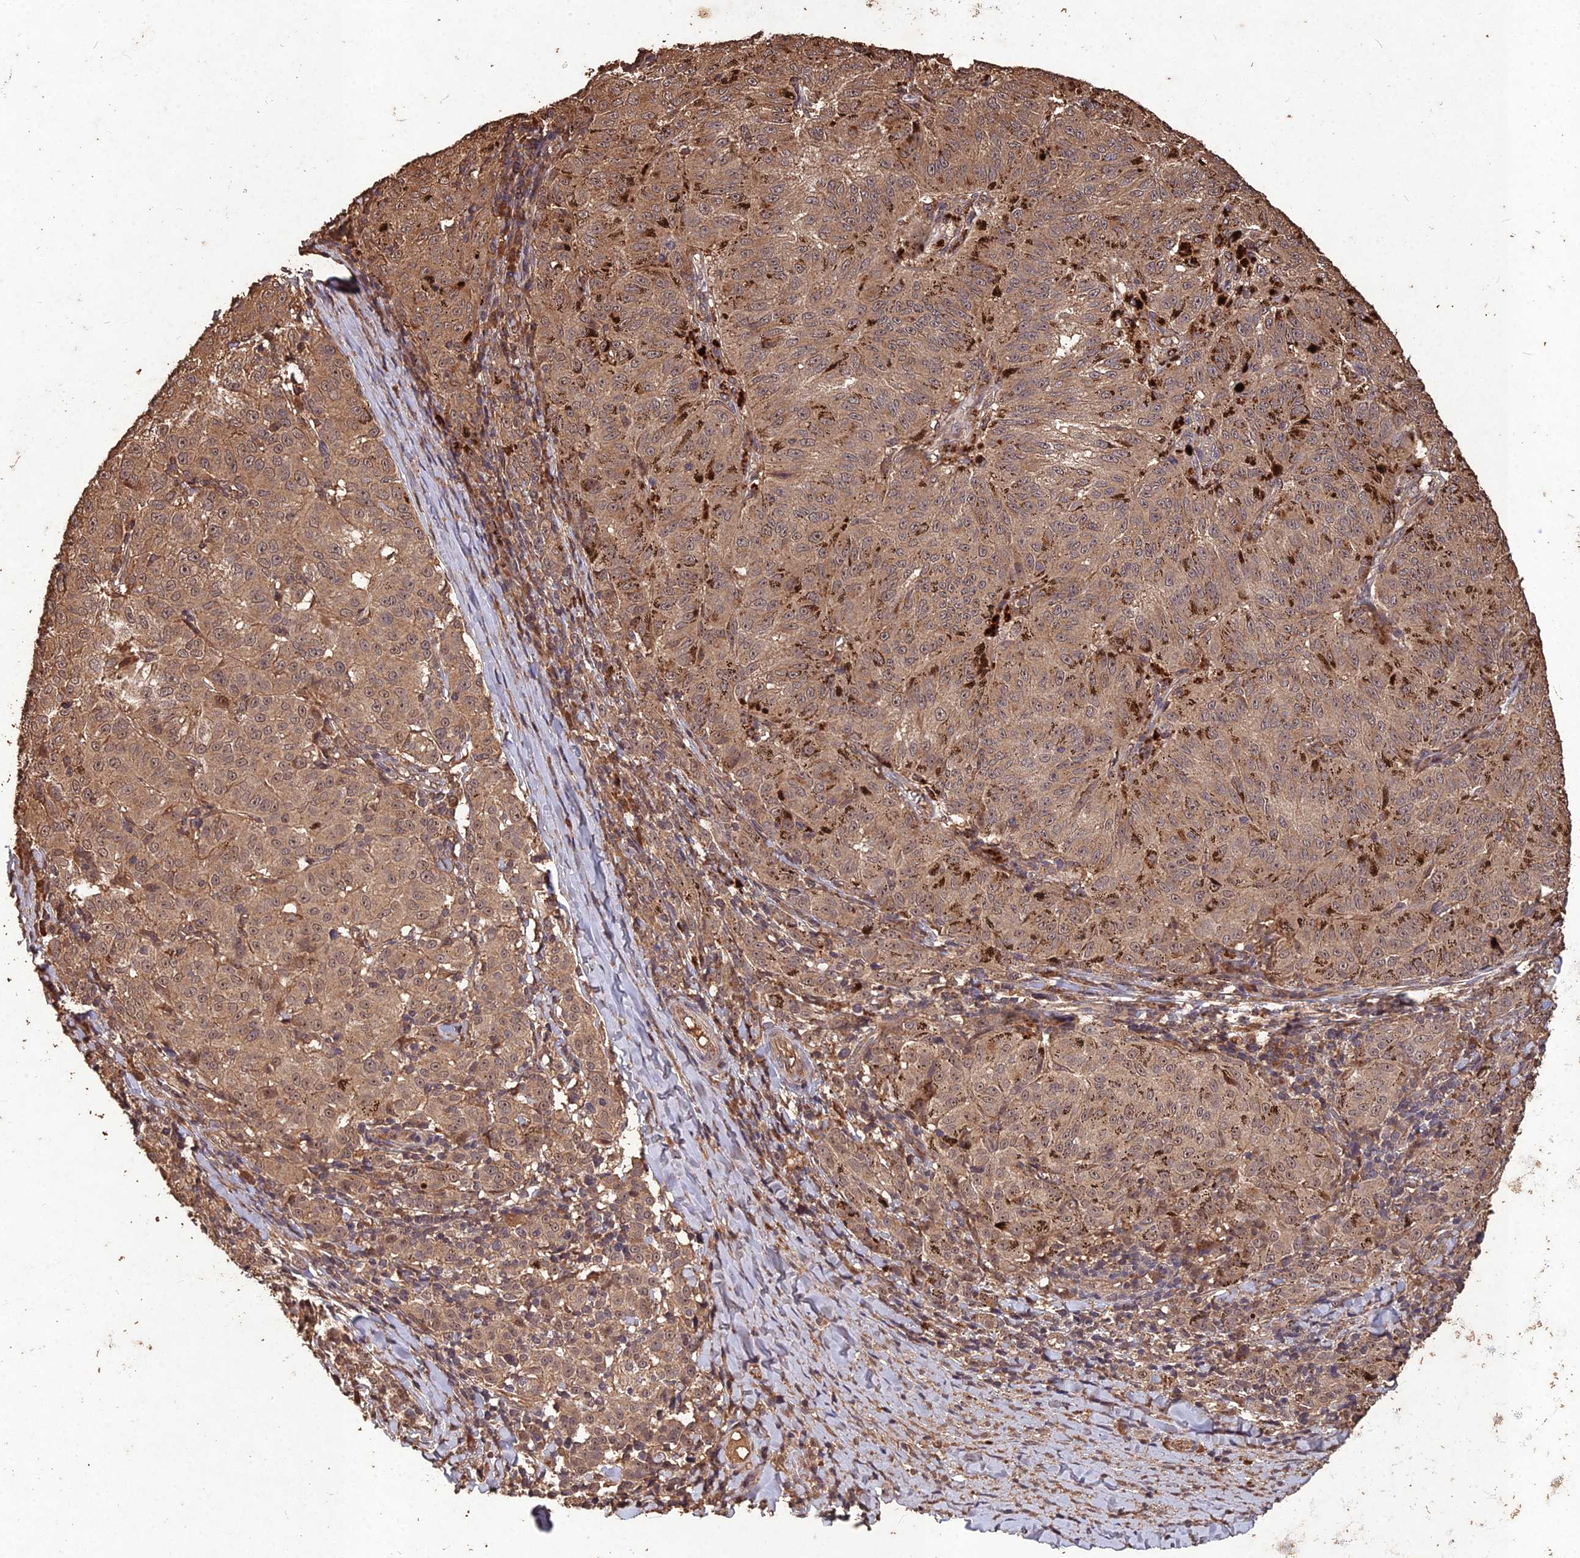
{"staining": {"intensity": "moderate", "quantity": ">75%", "location": "cytoplasmic/membranous"}, "tissue": "melanoma", "cell_type": "Tumor cells", "image_type": "cancer", "snomed": [{"axis": "morphology", "description": "Malignant melanoma, NOS"}, {"axis": "topography", "description": "Skin"}], "caption": "Protein expression analysis of human melanoma reveals moderate cytoplasmic/membranous expression in approximately >75% of tumor cells. Using DAB (brown) and hematoxylin (blue) stains, captured at high magnification using brightfield microscopy.", "gene": "SYMPK", "patient": {"sex": "female", "age": 72}}